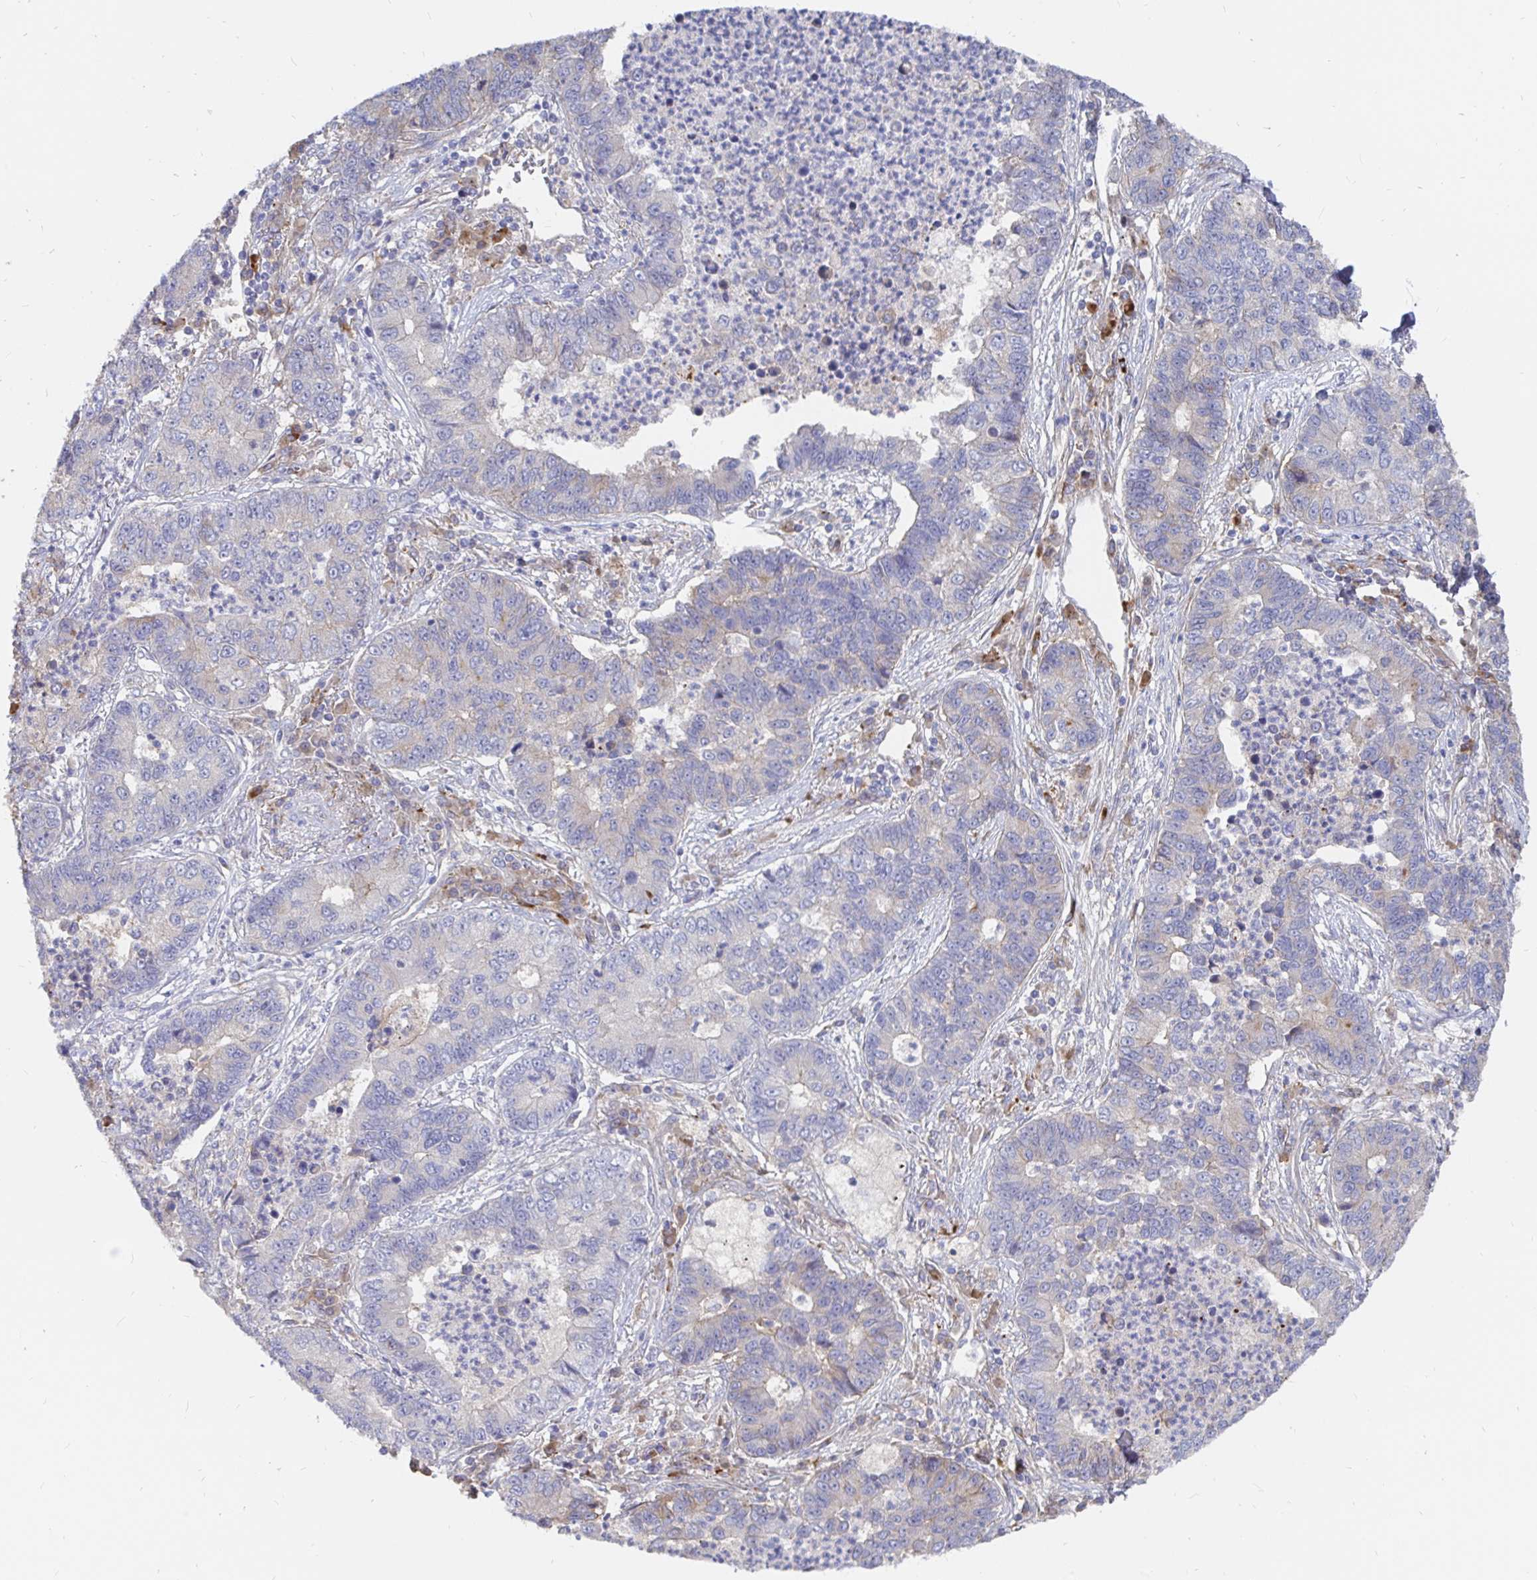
{"staining": {"intensity": "negative", "quantity": "none", "location": "none"}, "tissue": "lung cancer", "cell_type": "Tumor cells", "image_type": "cancer", "snomed": [{"axis": "morphology", "description": "Adenocarcinoma, NOS"}, {"axis": "topography", "description": "Lung"}], "caption": "Image shows no significant protein expression in tumor cells of lung adenocarcinoma. (DAB (3,3'-diaminobenzidine) immunohistochemistry with hematoxylin counter stain).", "gene": "KCTD19", "patient": {"sex": "female", "age": 57}}